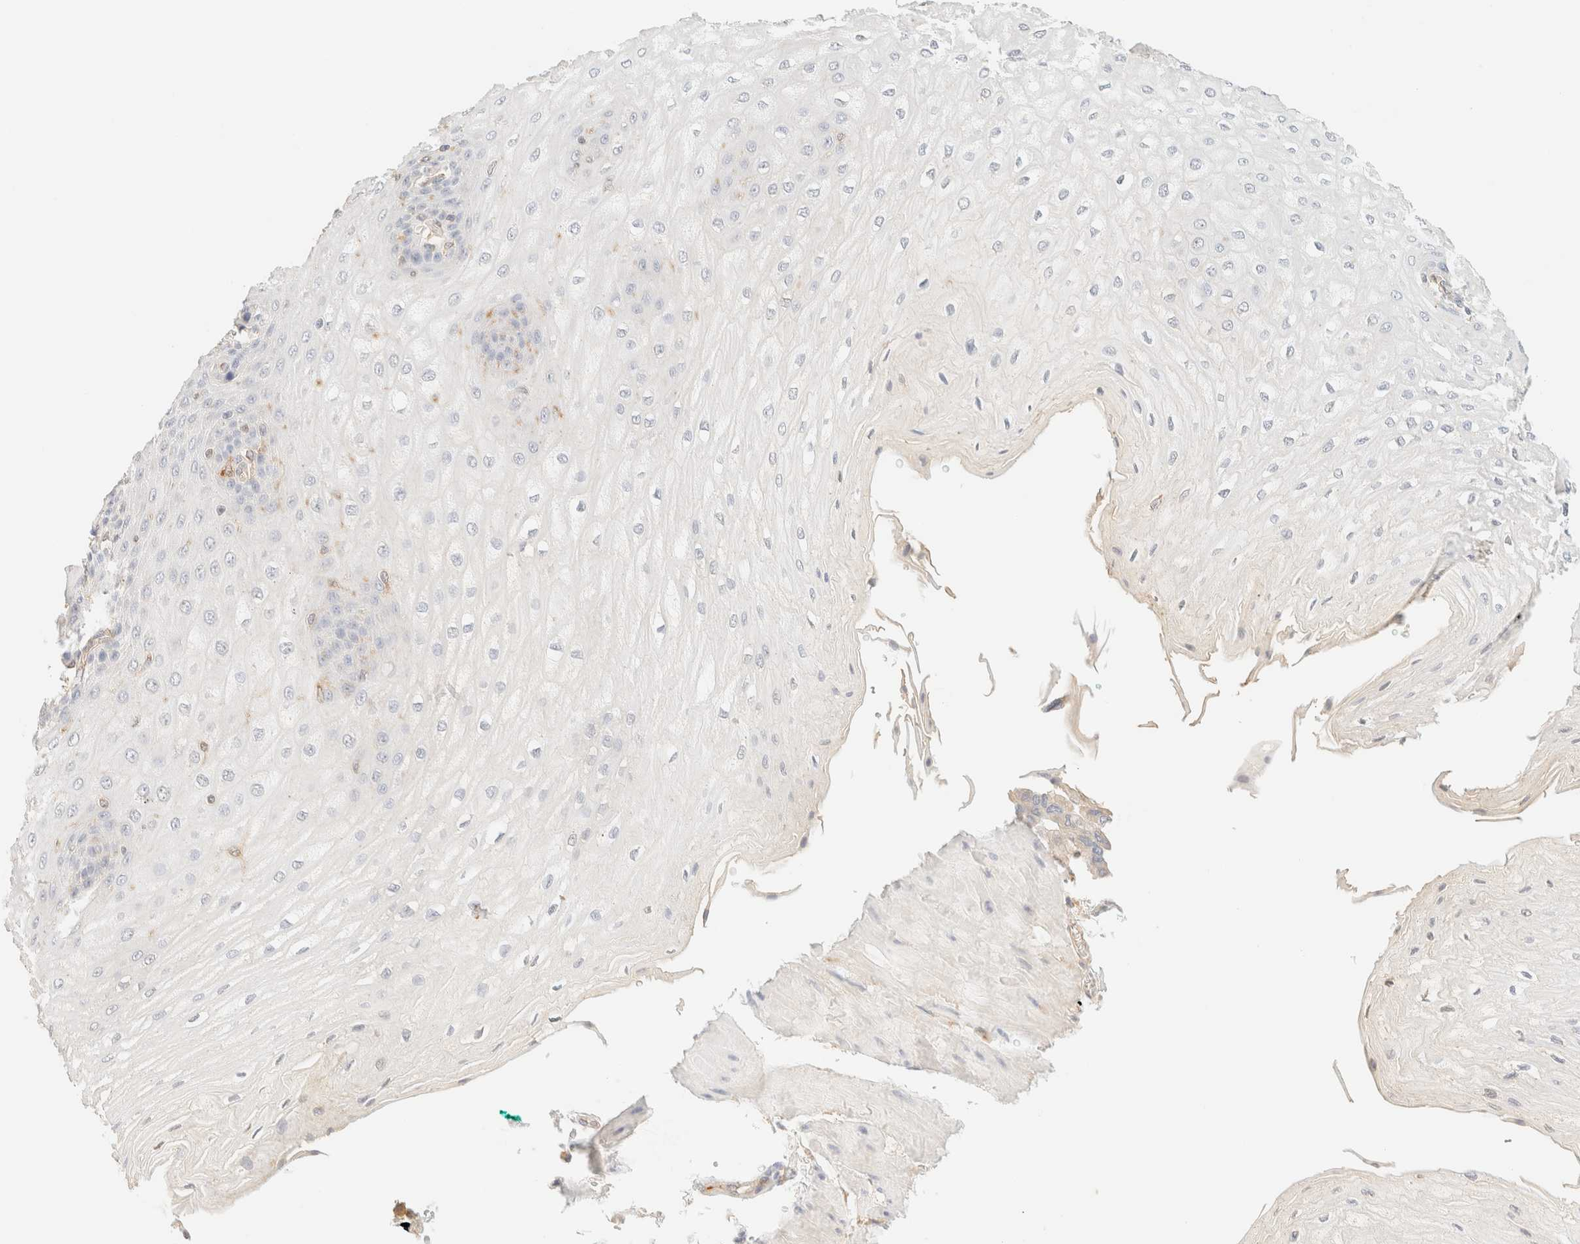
{"staining": {"intensity": "negative", "quantity": "none", "location": "none"}, "tissue": "esophagus", "cell_type": "Squamous epithelial cells", "image_type": "normal", "snomed": [{"axis": "morphology", "description": "Normal tissue, NOS"}, {"axis": "topography", "description": "Esophagus"}], "caption": "High magnification brightfield microscopy of unremarkable esophagus stained with DAB (brown) and counterstained with hematoxylin (blue): squamous epithelial cells show no significant staining. Brightfield microscopy of IHC stained with DAB (3,3'-diaminobenzidine) (brown) and hematoxylin (blue), captured at high magnification.", "gene": "FHOD1", "patient": {"sex": "male", "age": 54}}